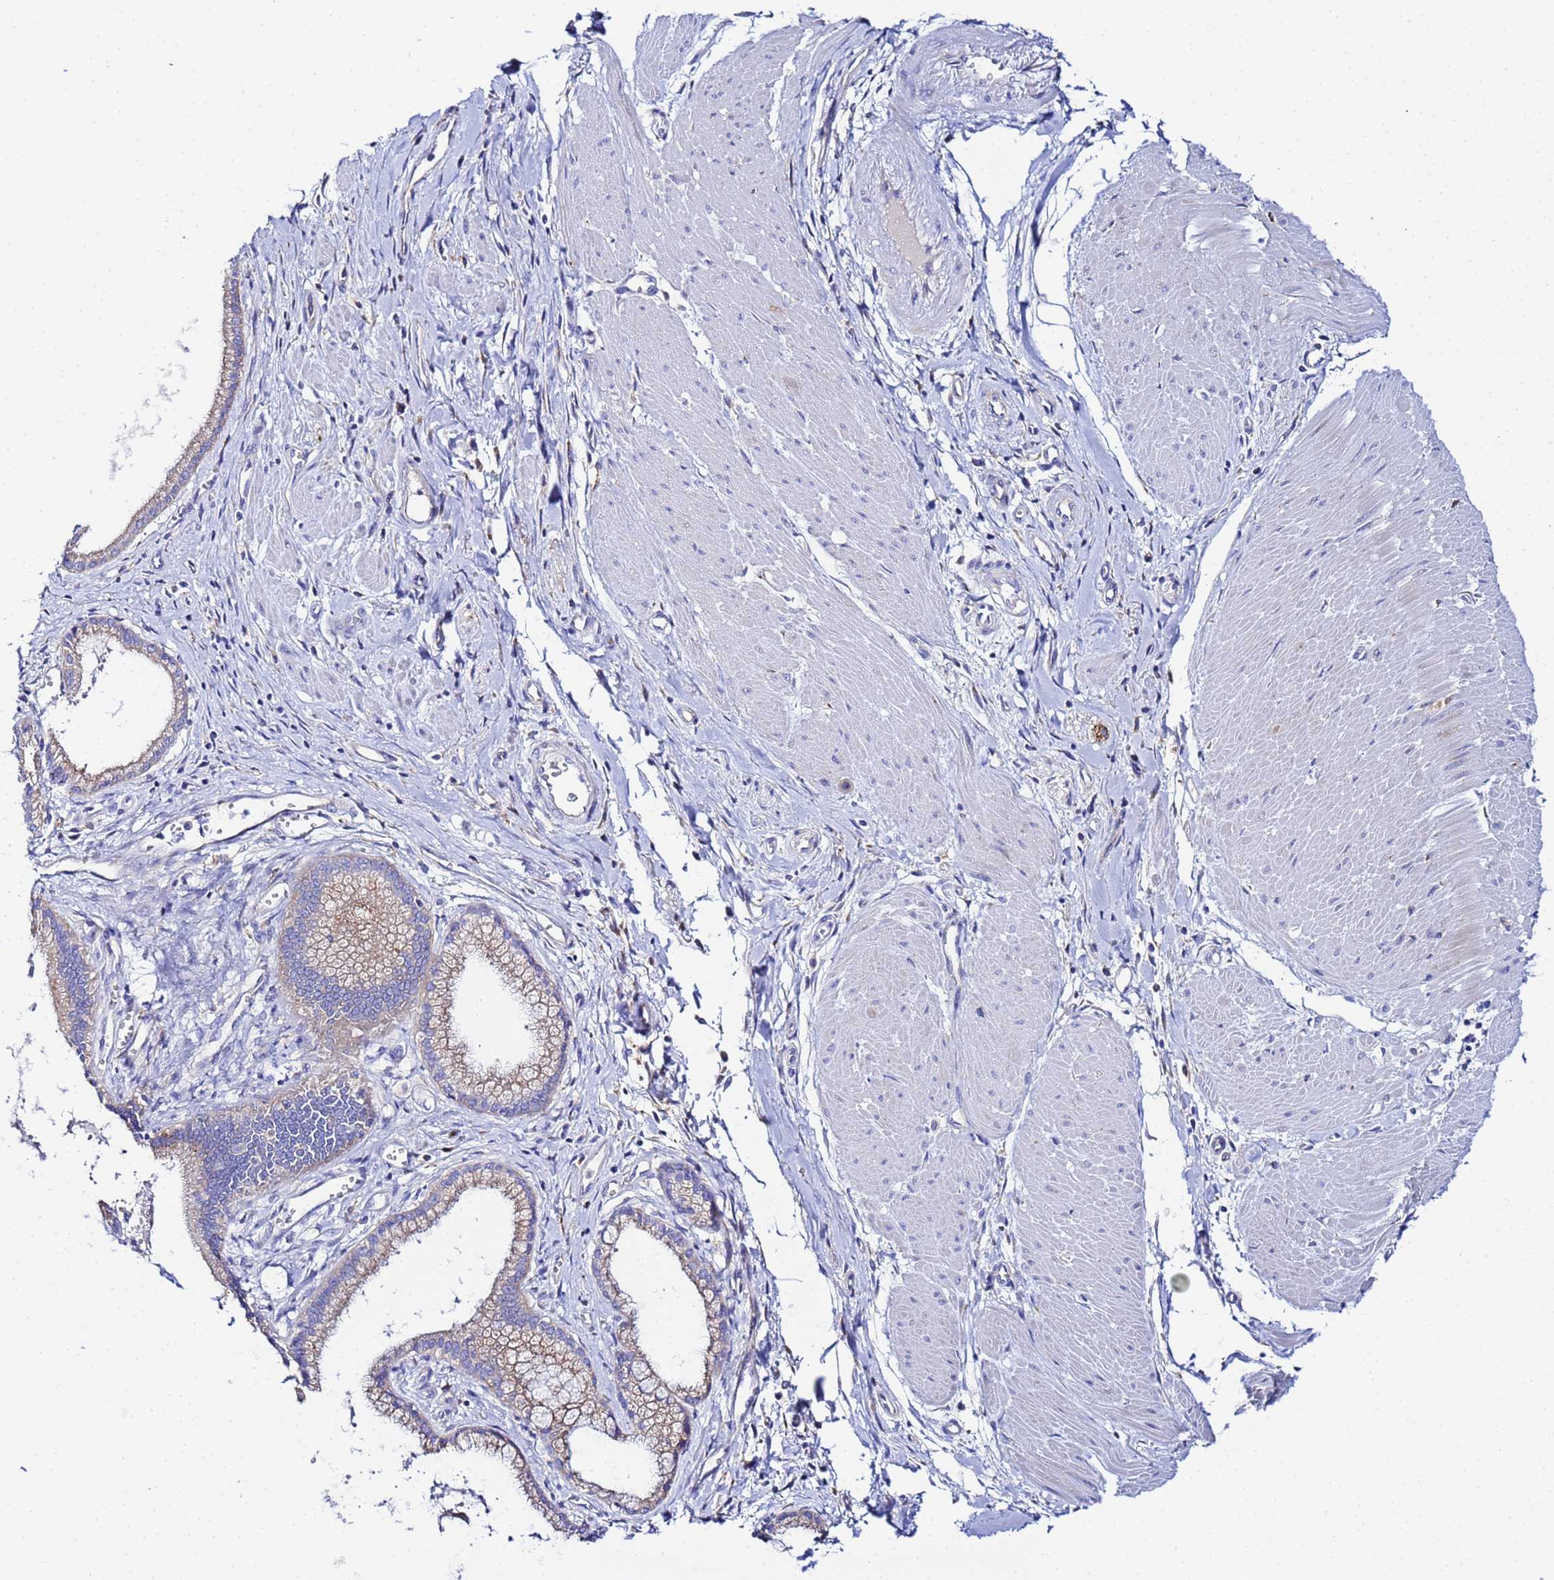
{"staining": {"intensity": "moderate", "quantity": "25%-75%", "location": "cytoplasmic/membranous"}, "tissue": "pancreatic cancer", "cell_type": "Tumor cells", "image_type": "cancer", "snomed": [{"axis": "morphology", "description": "Adenocarcinoma, NOS"}, {"axis": "topography", "description": "Pancreas"}], "caption": "Immunohistochemistry (IHC) (DAB) staining of pancreatic cancer demonstrates moderate cytoplasmic/membranous protein staining in approximately 25%-75% of tumor cells.", "gene": "VTI1B", "patient": {"sex": "male", "age": 78}}